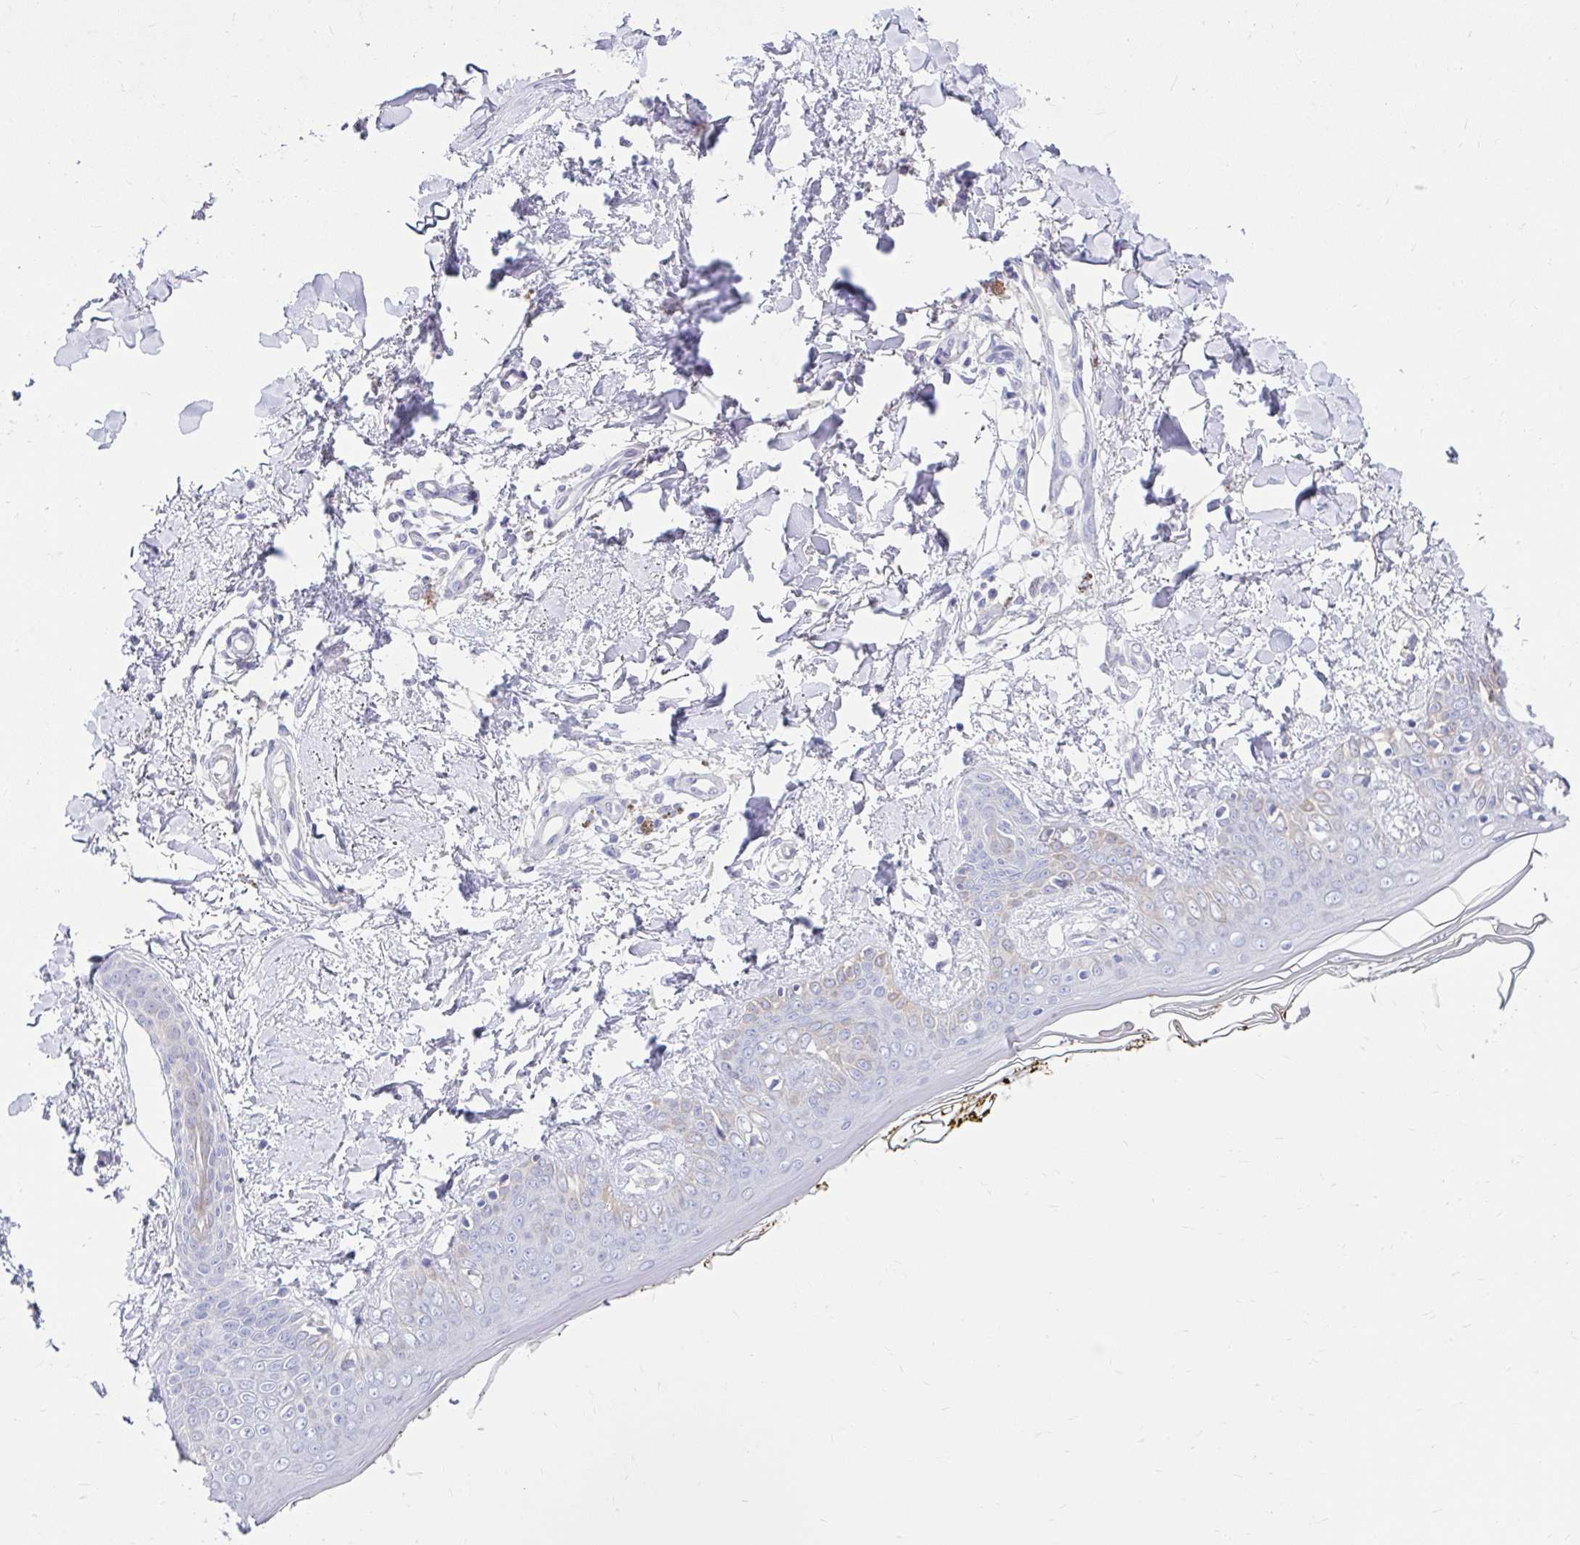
{"staining": {"intensity": "negative", "quantity": "none", "location": "none"}, "tissue": "skin", "cell_type": "Fibroblasts", "image_type": "normal", "snomed": [{"axis": "morphology", "description": "Normal tissue, NOS"}, {"axis": "topography", "description": "Skin"}], "caption": "This is an IHC image of normal skin. There is no expression in fibroblasts.", "gene": "ZNF33A", "patient": {"sex": "female", "age": 34}}